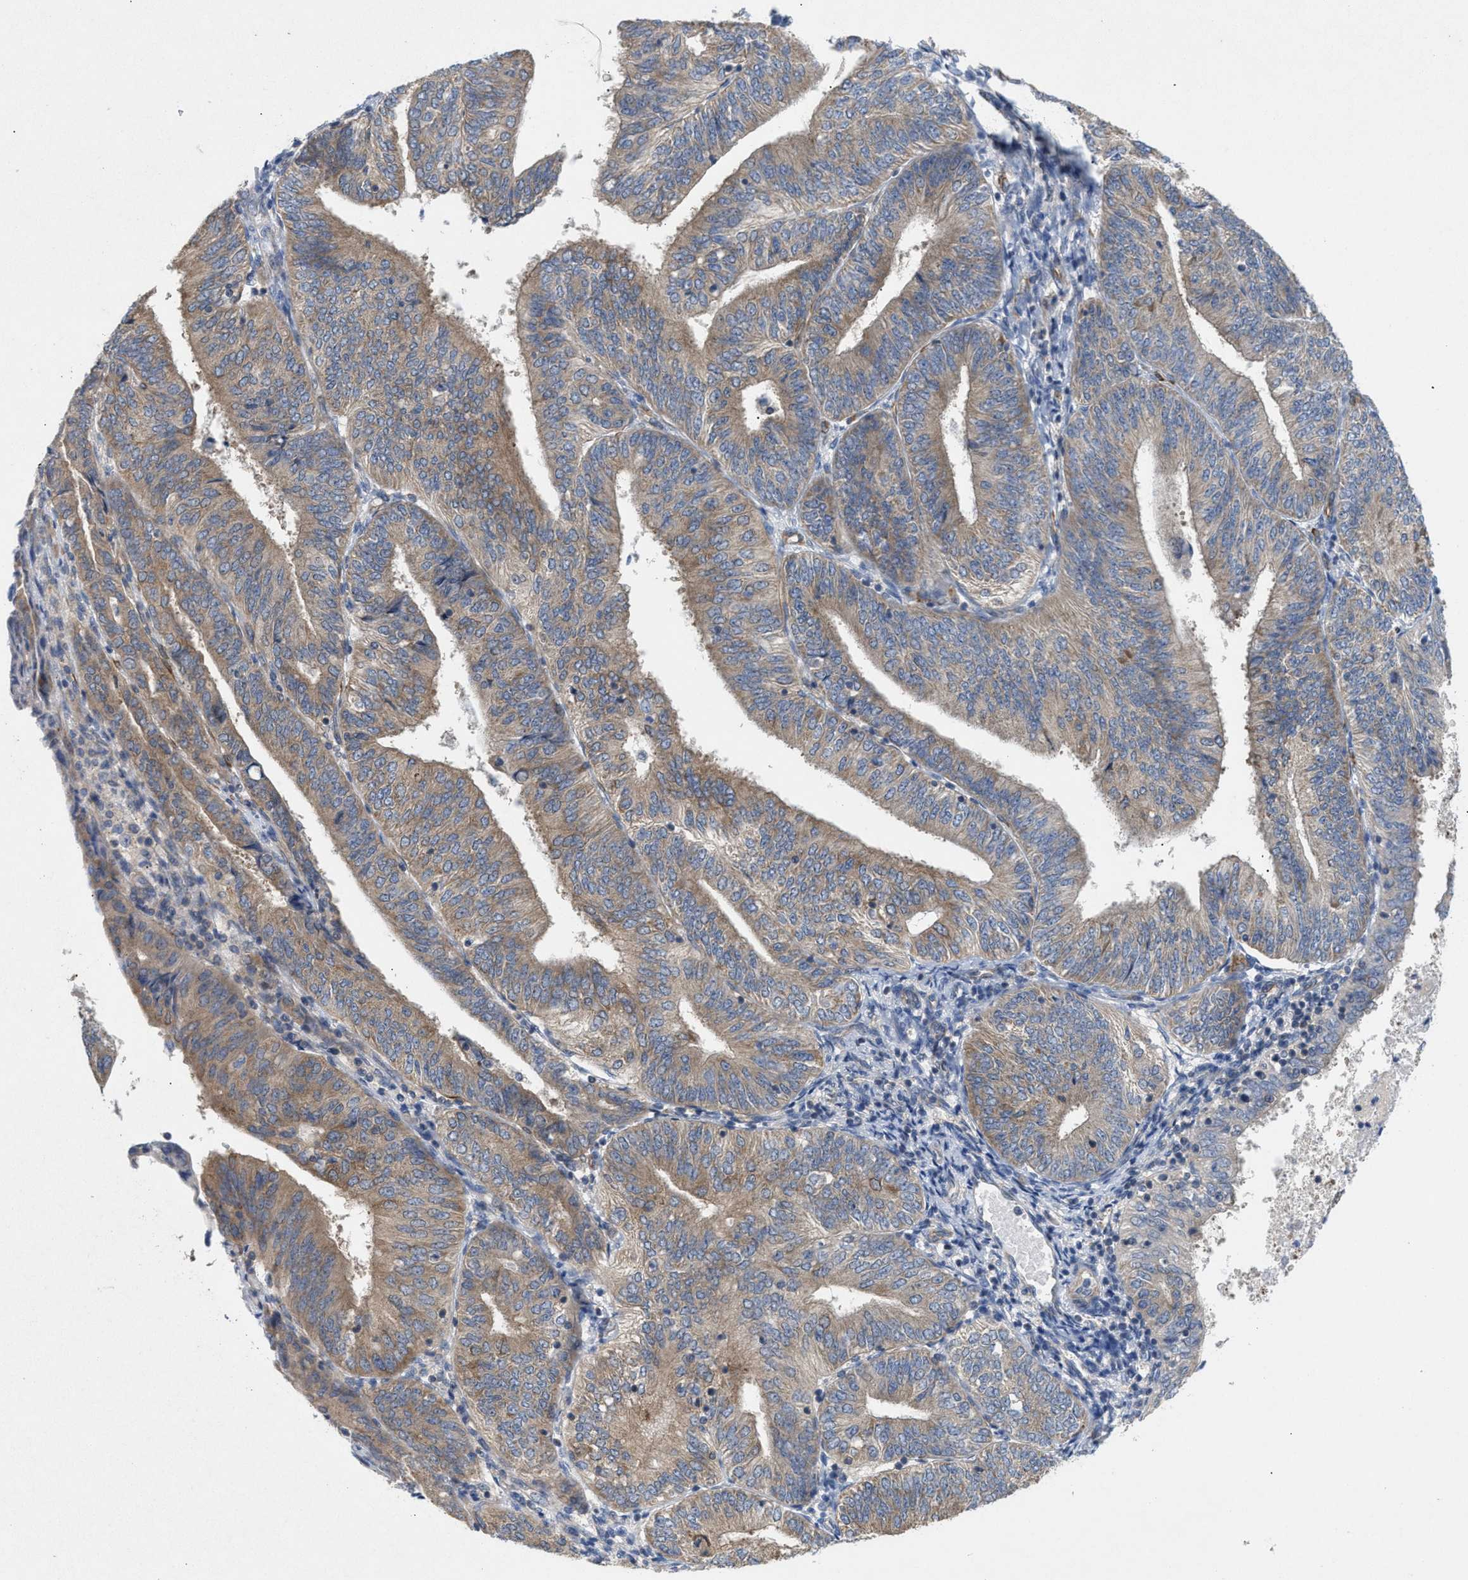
{"staining": {"intensity": "moderate", "quantity": ">75%", "location": "cytoplasmic/membranous"}, "tissue": "endometrial cancer", "cell_type": "Tumor cells", "image_type": "cancer", "snomed": [{"axis": "morphology", "description": "Adenocarcinoma, NOS"}, {"axis": "topography", "description": "Endometrium"}], "caption": "DAB immunohistochemical staining of human endometrial adenocarcinoma reveals moderate cytoplasmic/membranous protein staining in about >75% of tumor cells.", "gene": "UBAP2", "patient": {"sex": "female", "age": 58}}